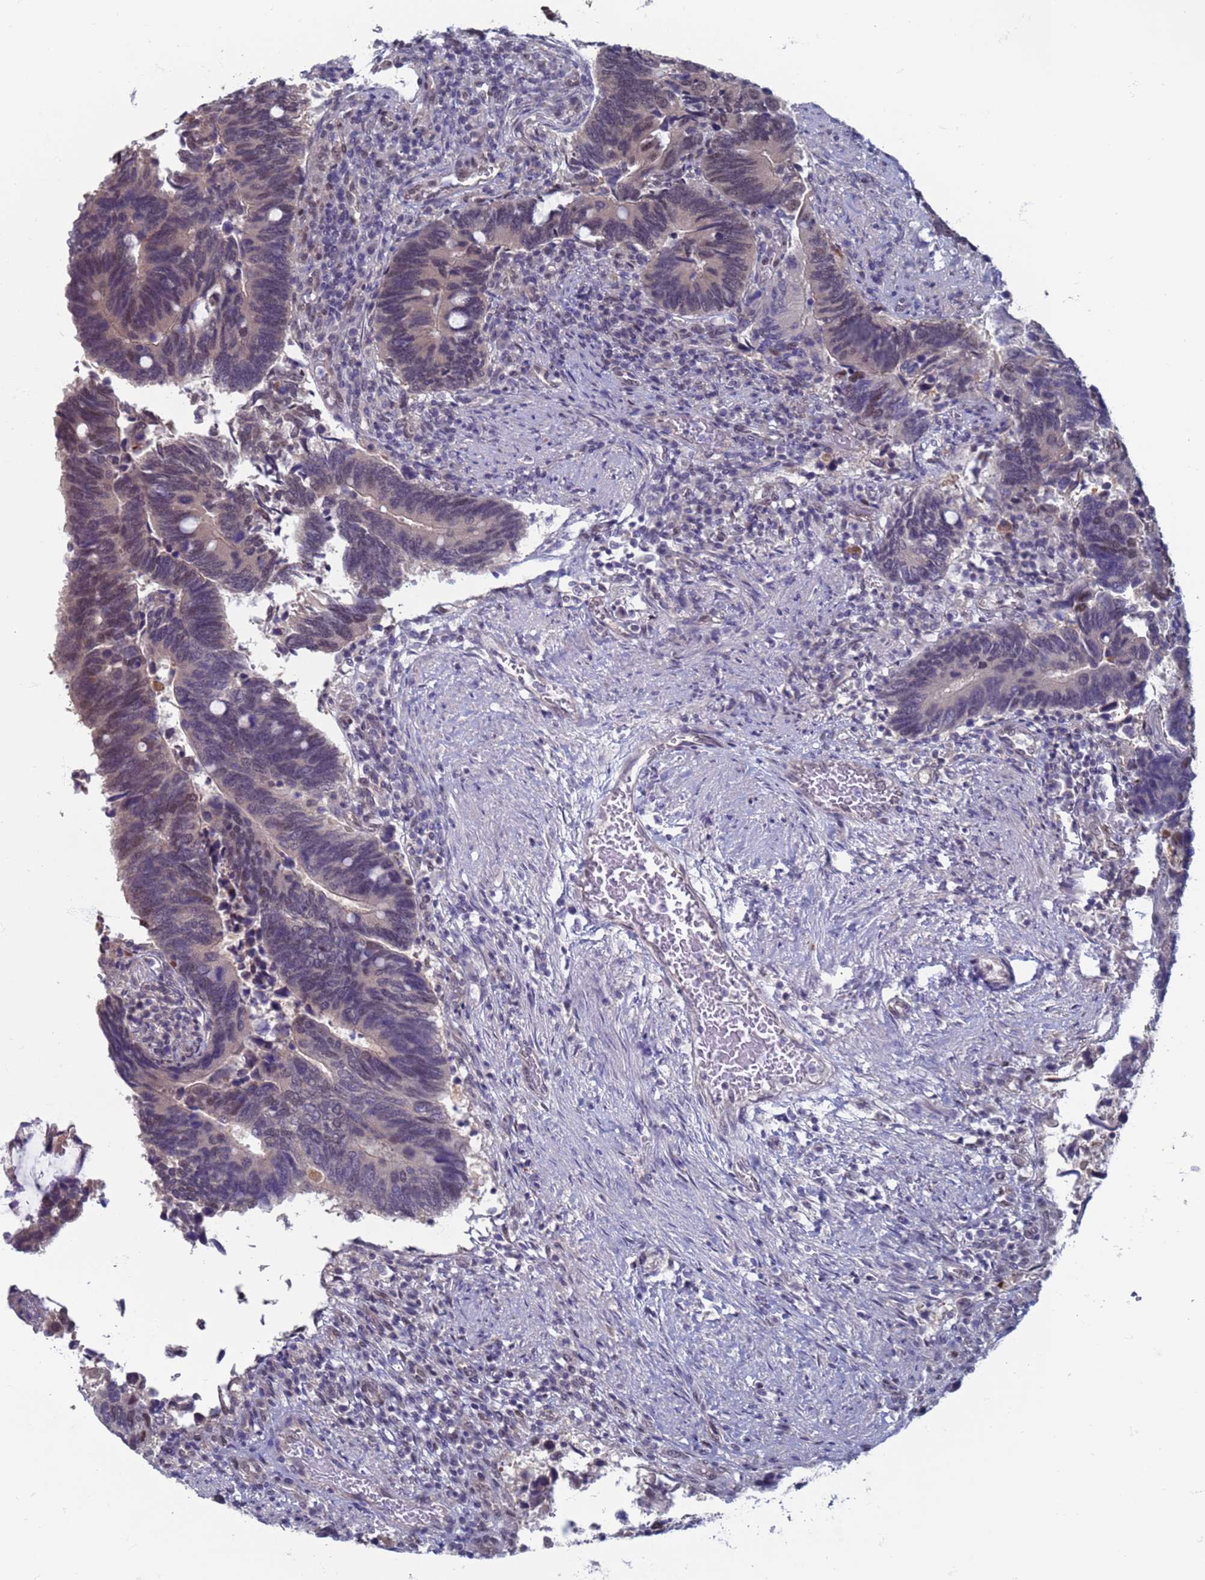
{"staining": {"intensity": "moderate", "quantity": "<25%", "location": "nuclear"}, "tissue": "colorectal cancer", "cell_type": "Tumor cells", "image_type": "cancer", "snomed": [{"axis": "morphology", "description": "Adenocarcinoma, NOS"}, {"axis": "topography", "description": "Colon"}], "caption": "Immunohistochemical staining of adenocarcinoma (colorectal) demonstrates moderate nuclear protein positivity in approximately <25% of tumor cells.", "gene": "SAE1", "patient": {"sex": "male", "age": 87}}